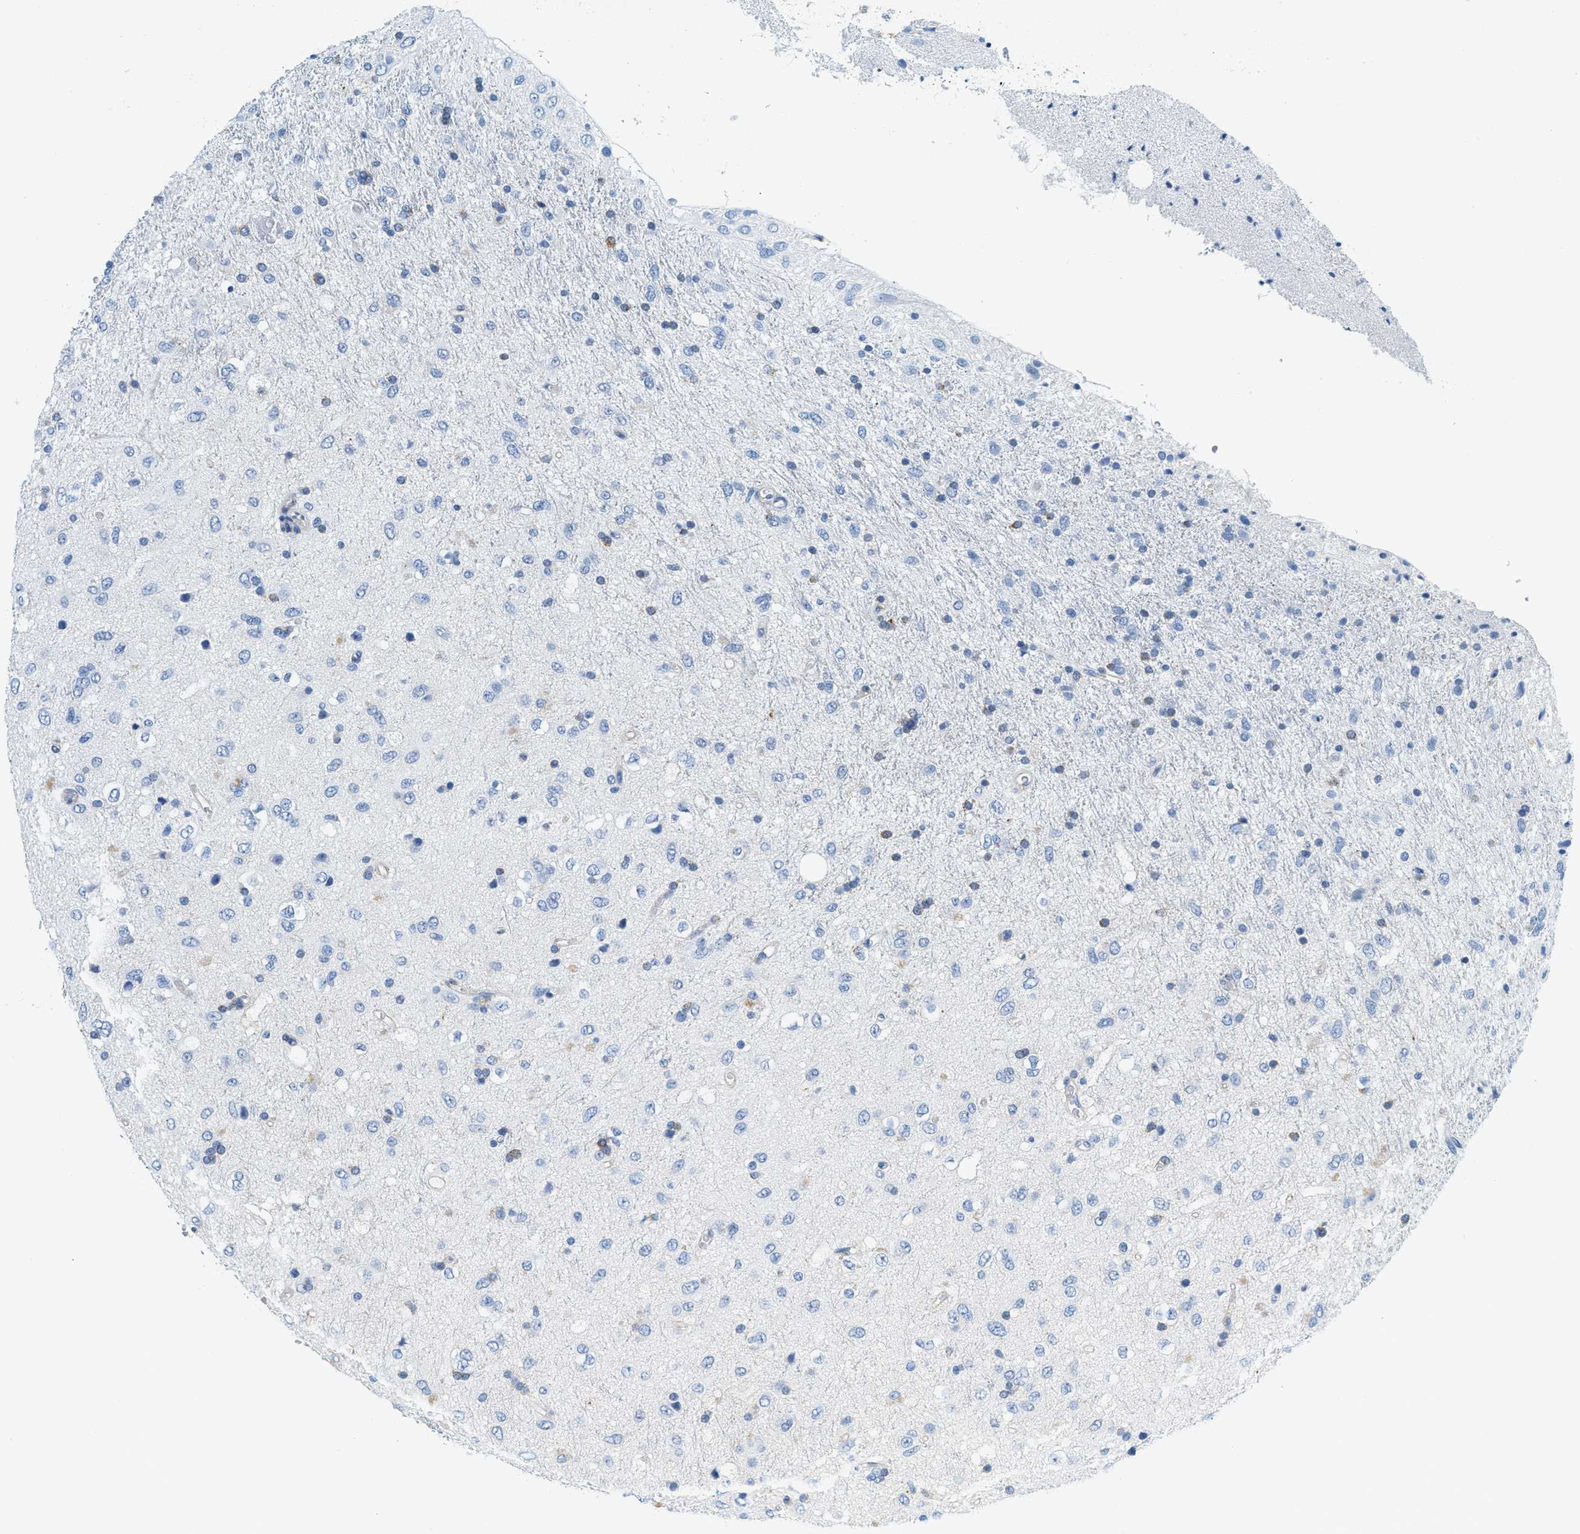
{"staining": {"intensity": "negative", "quantity": "none", "location": "none"}, "tissue": "glioma", "cell_type": "Tumor cells", "image_type": "cancer", "snomed": [{"axis": "morphology", "description": "Glioma, malignant, Low grade"}, {"axis": "topography", "description": "Brain"}], "caption": "Photomicrograph shows no protein positivity in tumor cells of glioma tissue. The staining was performed using DAB (3,3'-diaminobenzidine) to visualize the protein expression in brown, while the nuclei were stained in blue with hematoxylin (Magnification: 20x).", "gene": "TPSAB1", "patient": {"sex": "male", "age": 77}}